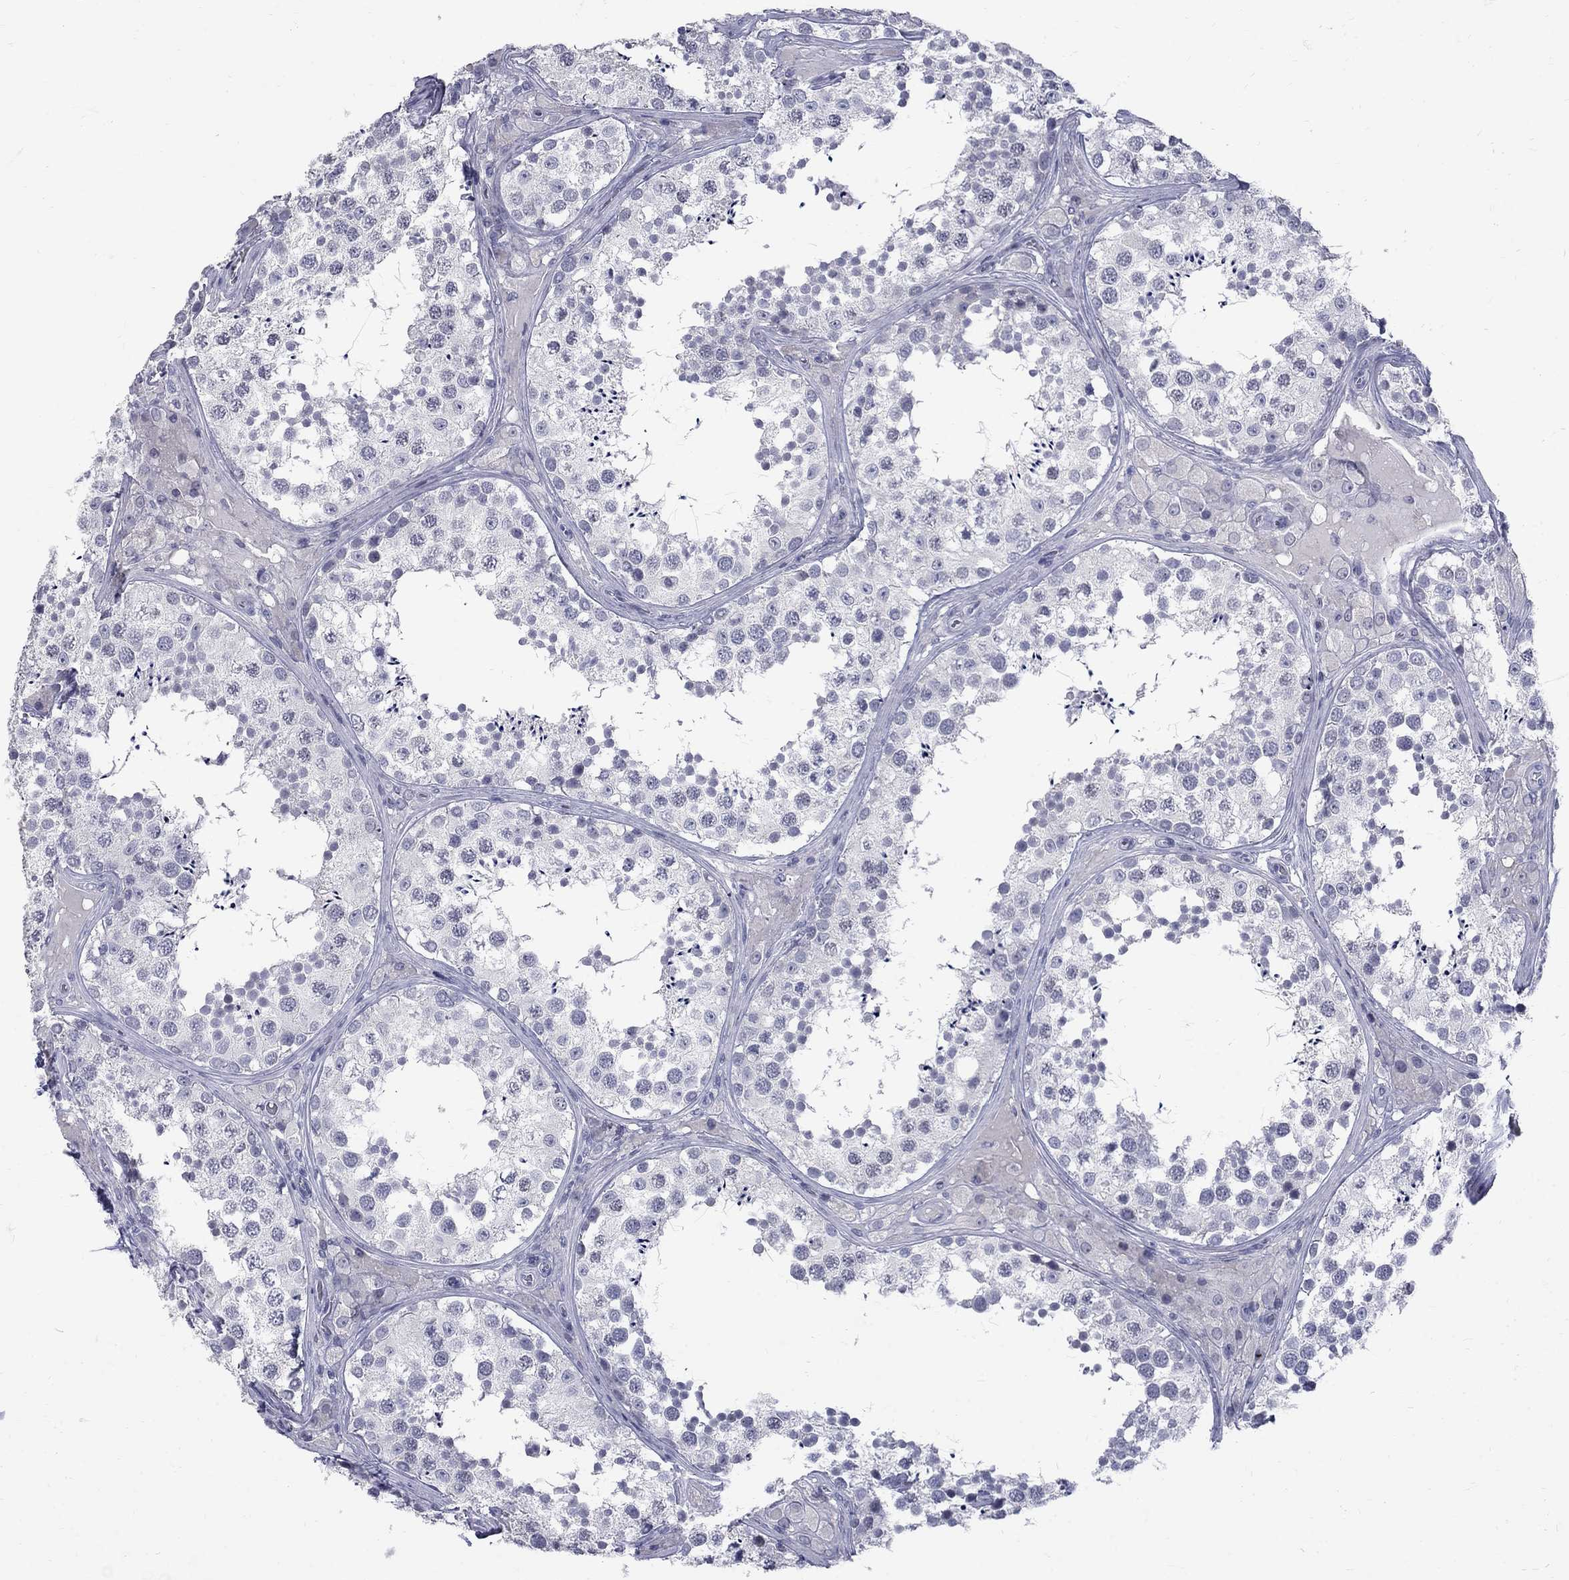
{"staining": {"intensity": "negative", "quantity": "none", "location": "none"}, "tissue": "testis", "cell_type": "Cells in seminiferous ducts", "image_type": "normal", "snomed": [{"axis": "morphology", "description": "Normal tissue, NOS"}, {"axis": "topography", "description": "Testis"}], "caption": "Protein analysis of normal testis displays no significant expression in cells in seminiferous ducts. (IHC, brightfield microscopy, high magnification).", "gene": "CTNND2", "patient": {"sex": "male", "age": 34}}